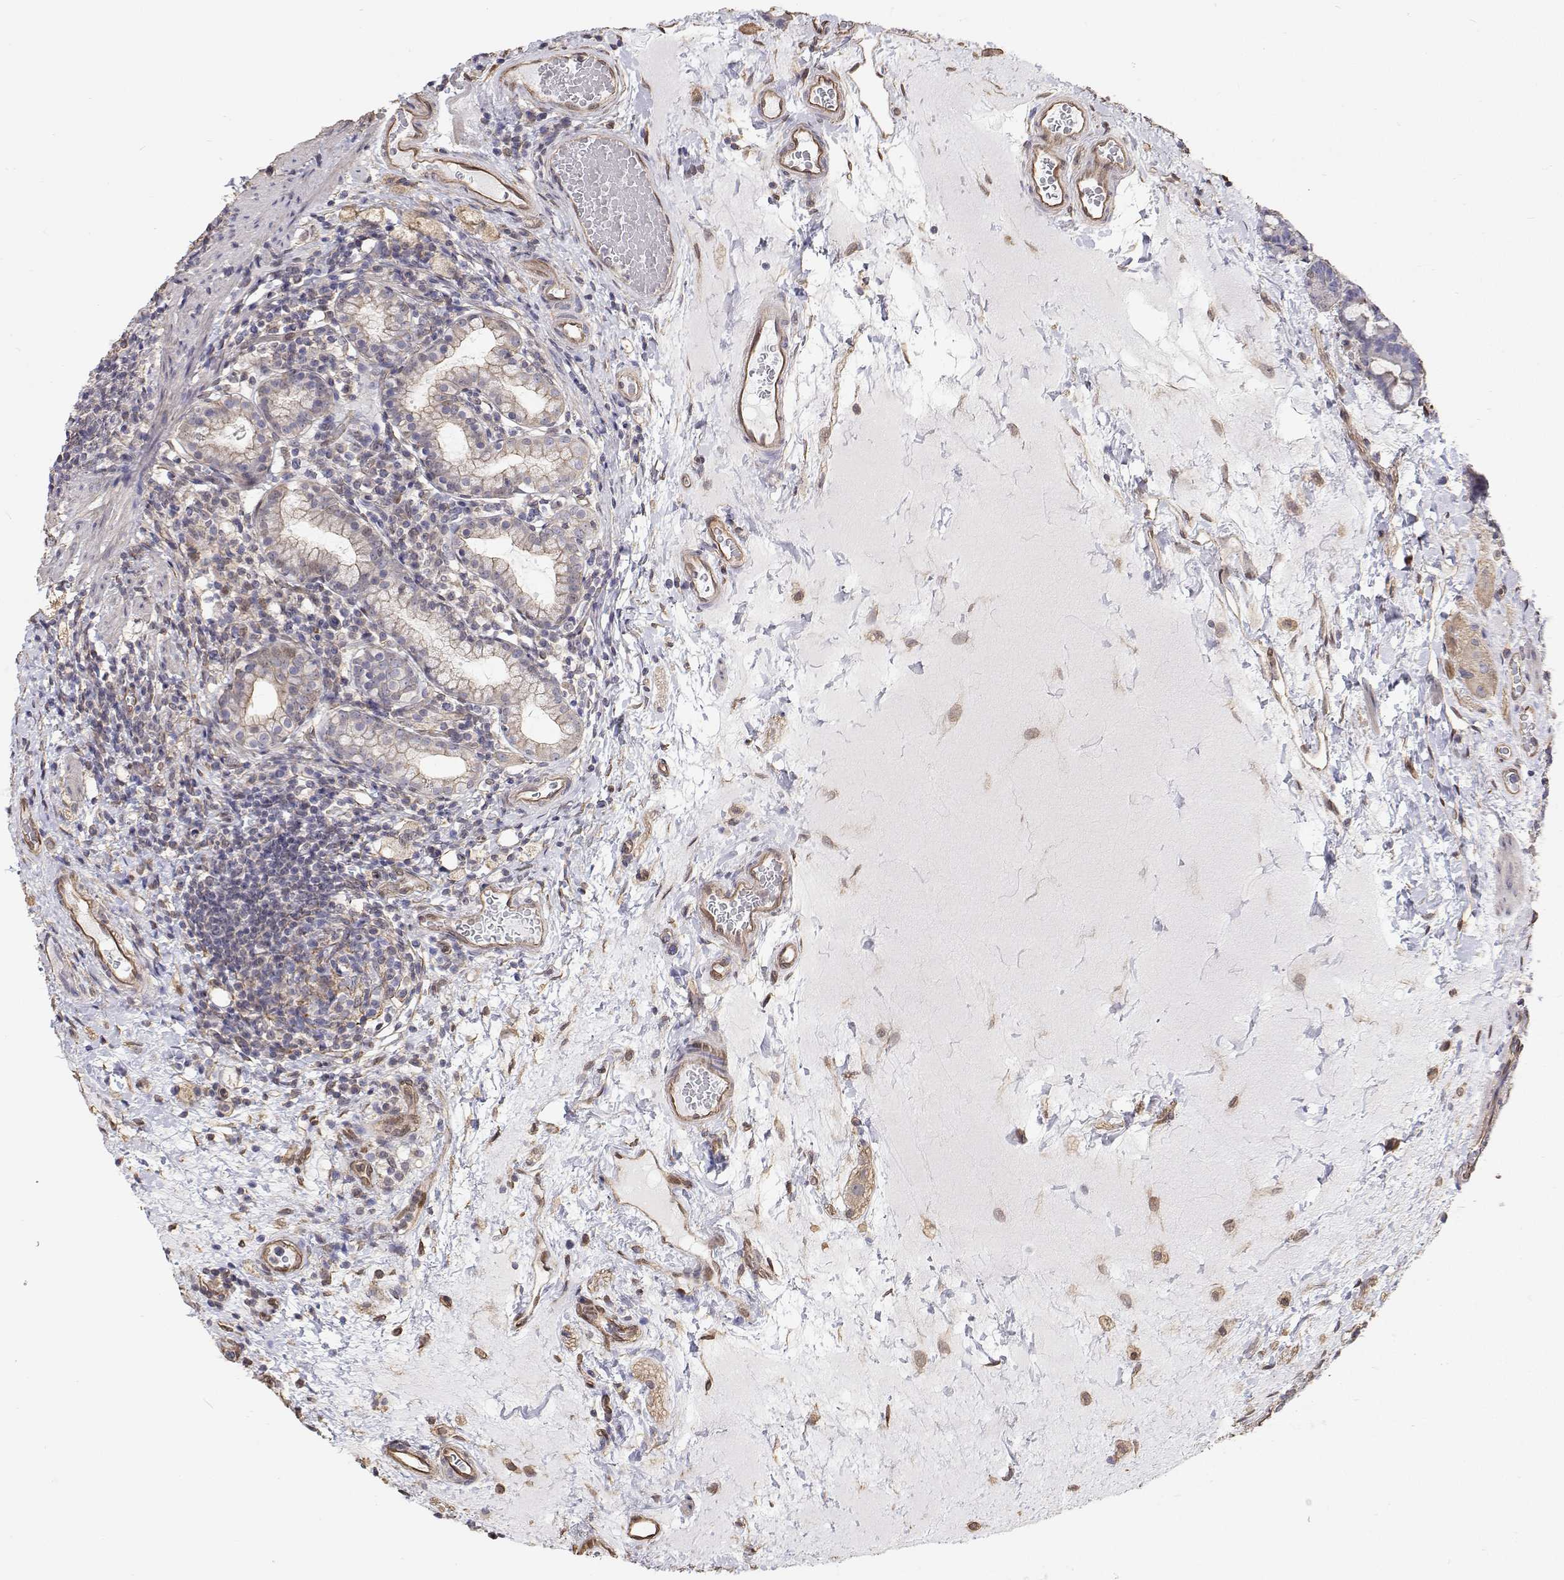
{"staining": {"intensity": "weak", "quantity": "25%-75%", "location": "cytoplasmic/membranous"}, "tissue": "small intestine", "cell_type": "Glandular cells", "image_type": "normal", "snomed": [{"axis": "morphology", "description": "Normal tissue, NOS"}, {"axis": "topography", "description": "Small intestine"}], "caption": "A photomicrograph showing weak cytoplasmic/membranous expression in about 25%-75% of glandular cells in unremarkable small intestine, as visualized by brown immunohistochemical staining.", "gene": "GSDMA", "patient": {"sex": "male", "age": 26}}